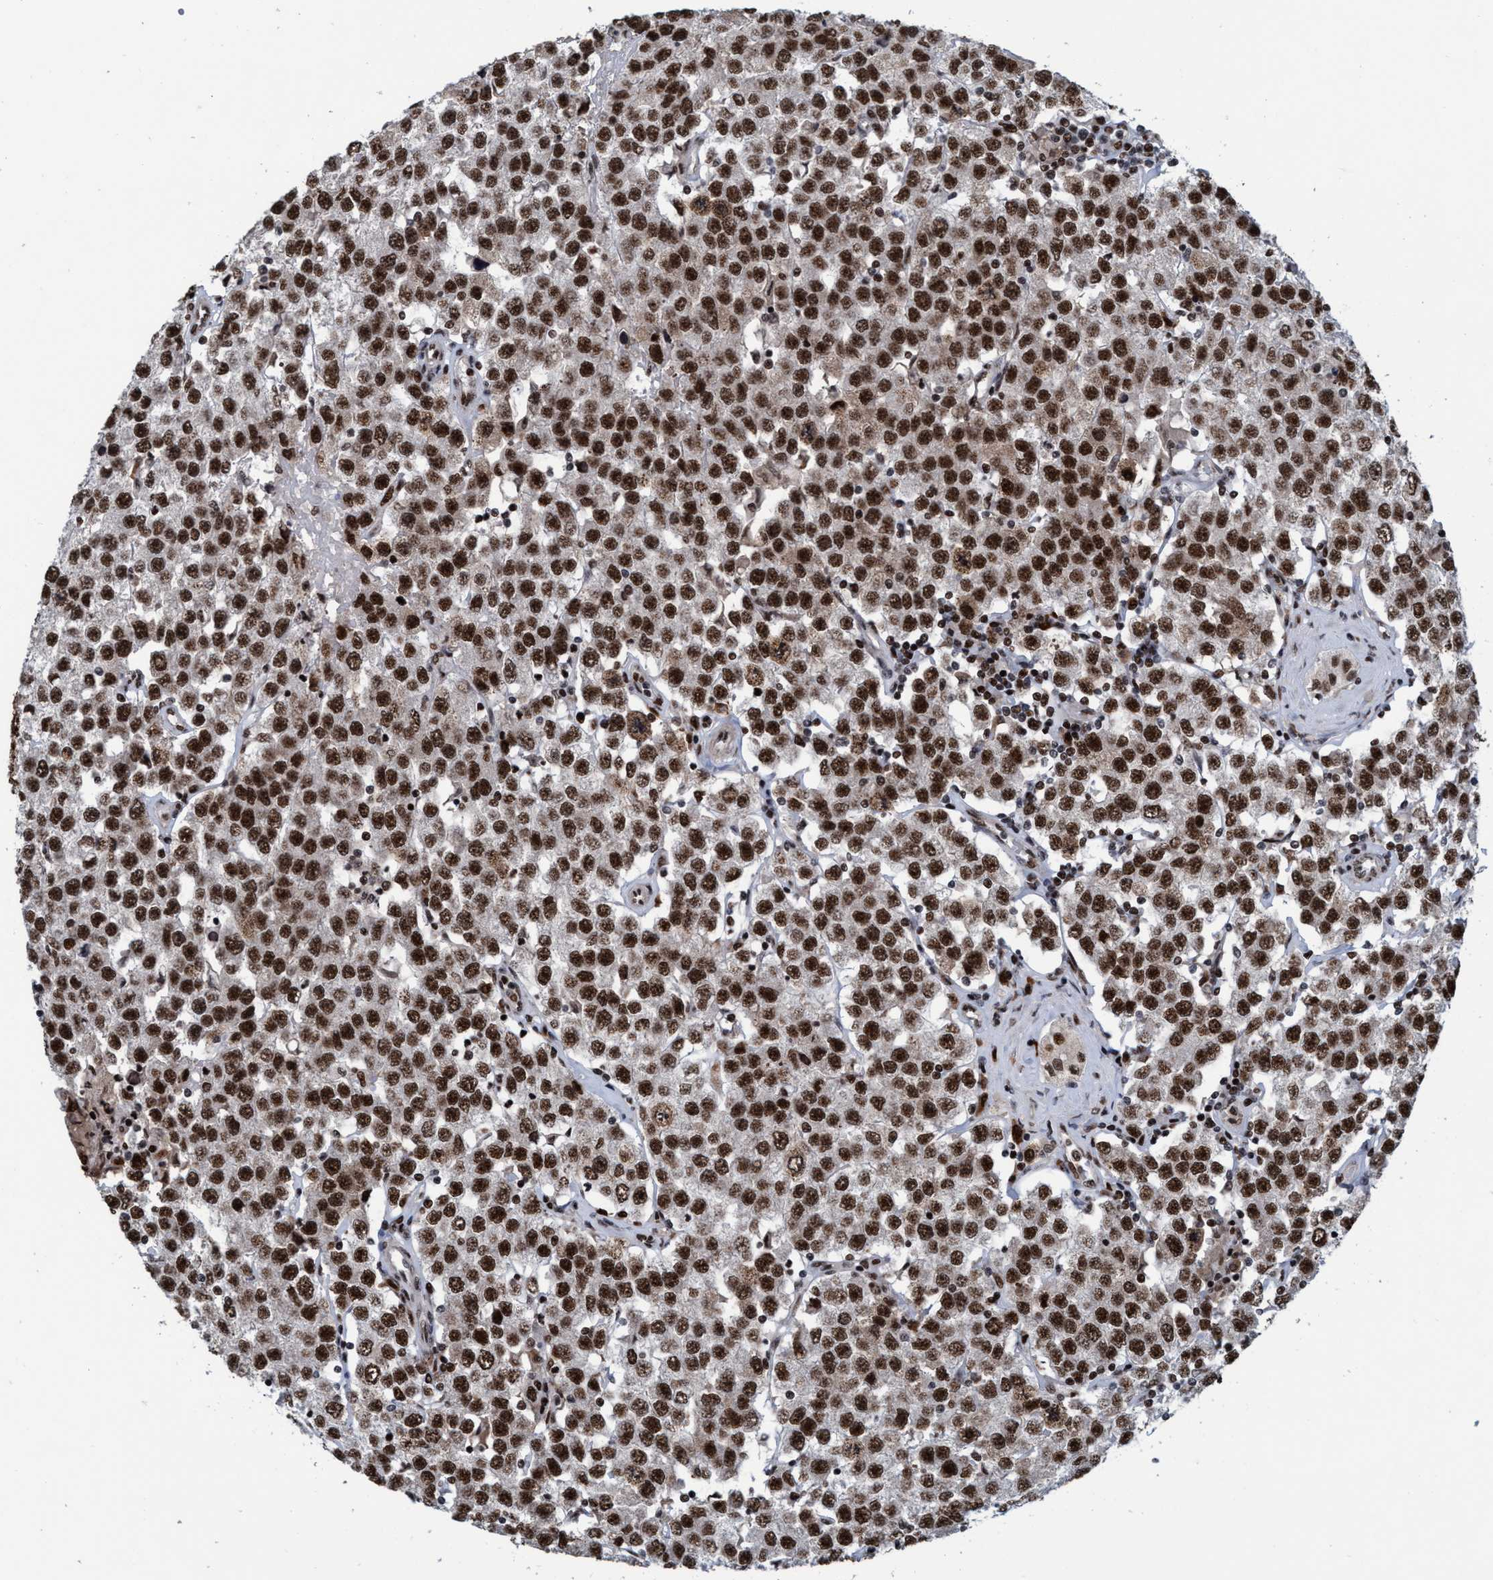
{"staining": {"intensity": "strong", "quantity": ">75%", "location": "nuclear"}, "tissue": "testis cancer", "cell_type": "Tumor cells", "image_type": "cancer", "snomed": [{"axis": "morphology", "description": "Seminoma, NOS"}, {"axis": "topography", "description": "Testis"}], "caption": "A high amount of strong nuclear staining is present in approximately >75% of tumor cells in testis cancer (seminoma) tissue. Nuclei are stained in blue.", "gene": "TOPBP1", "patient": {"sex": "male", "age": 52}}